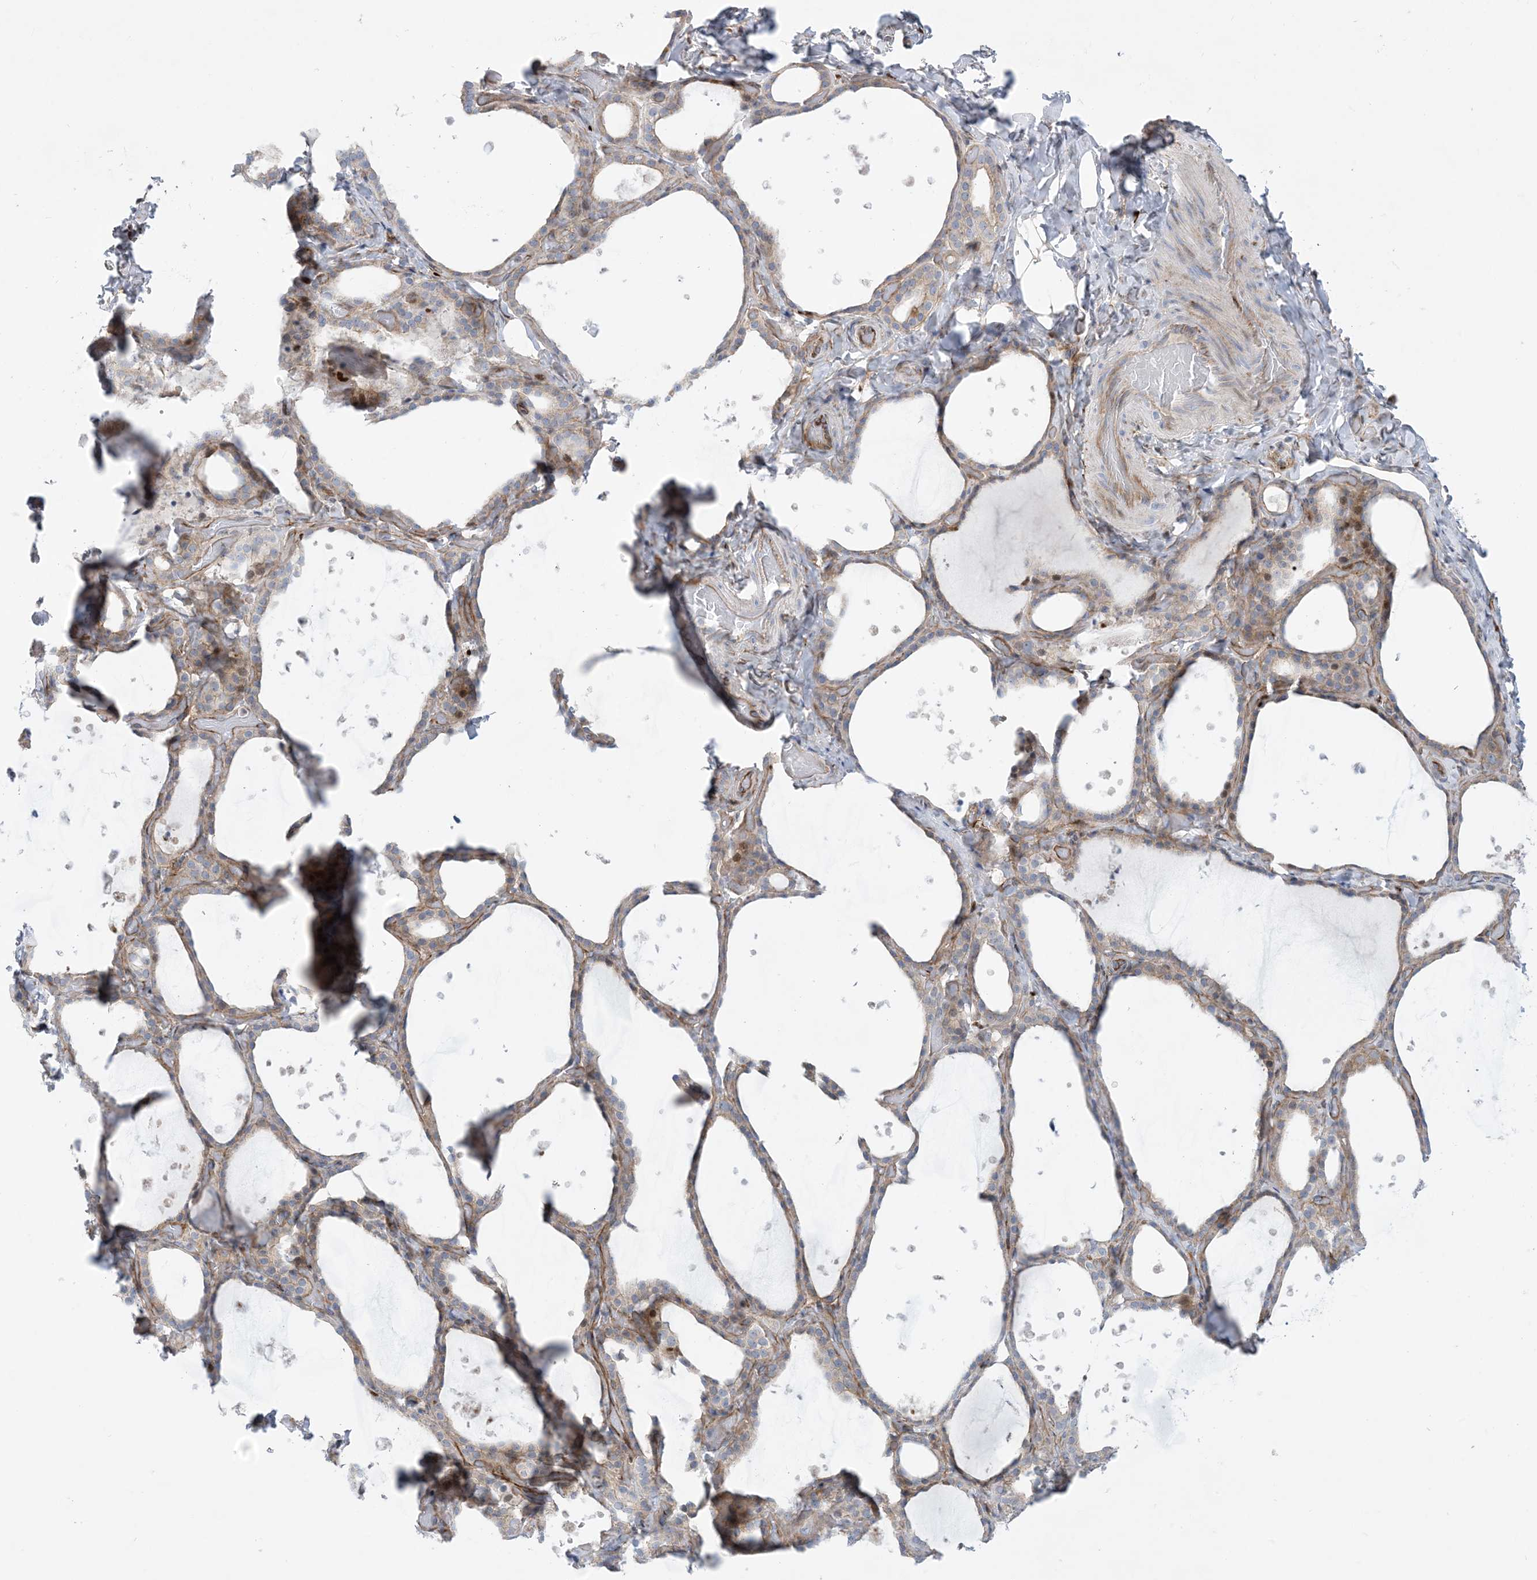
{"staining": {"intensity": "moderate", "quantity": "<25%", "location": "cytoplasmic/membranous,nuclear"}, "tissue": "thyroid gland", "cell_type": "Glandular cells", "image_type": "normal", "snomed": [{"axis": "morphology", "description": "Normal tissue, NOS"}, {"axis": "topography", "description": "Thyroid gland"}], "caption": "Brown immunohistochemical staining in normal thyroid gland displays moderate cytoplasmic/membranous,nuclear positivity in approximately <25% of glandular cells. (IHC, brightfield microscopy, high magnification).", "gene": "MARS2", "patient": {"sex": "female", "age": 44}}